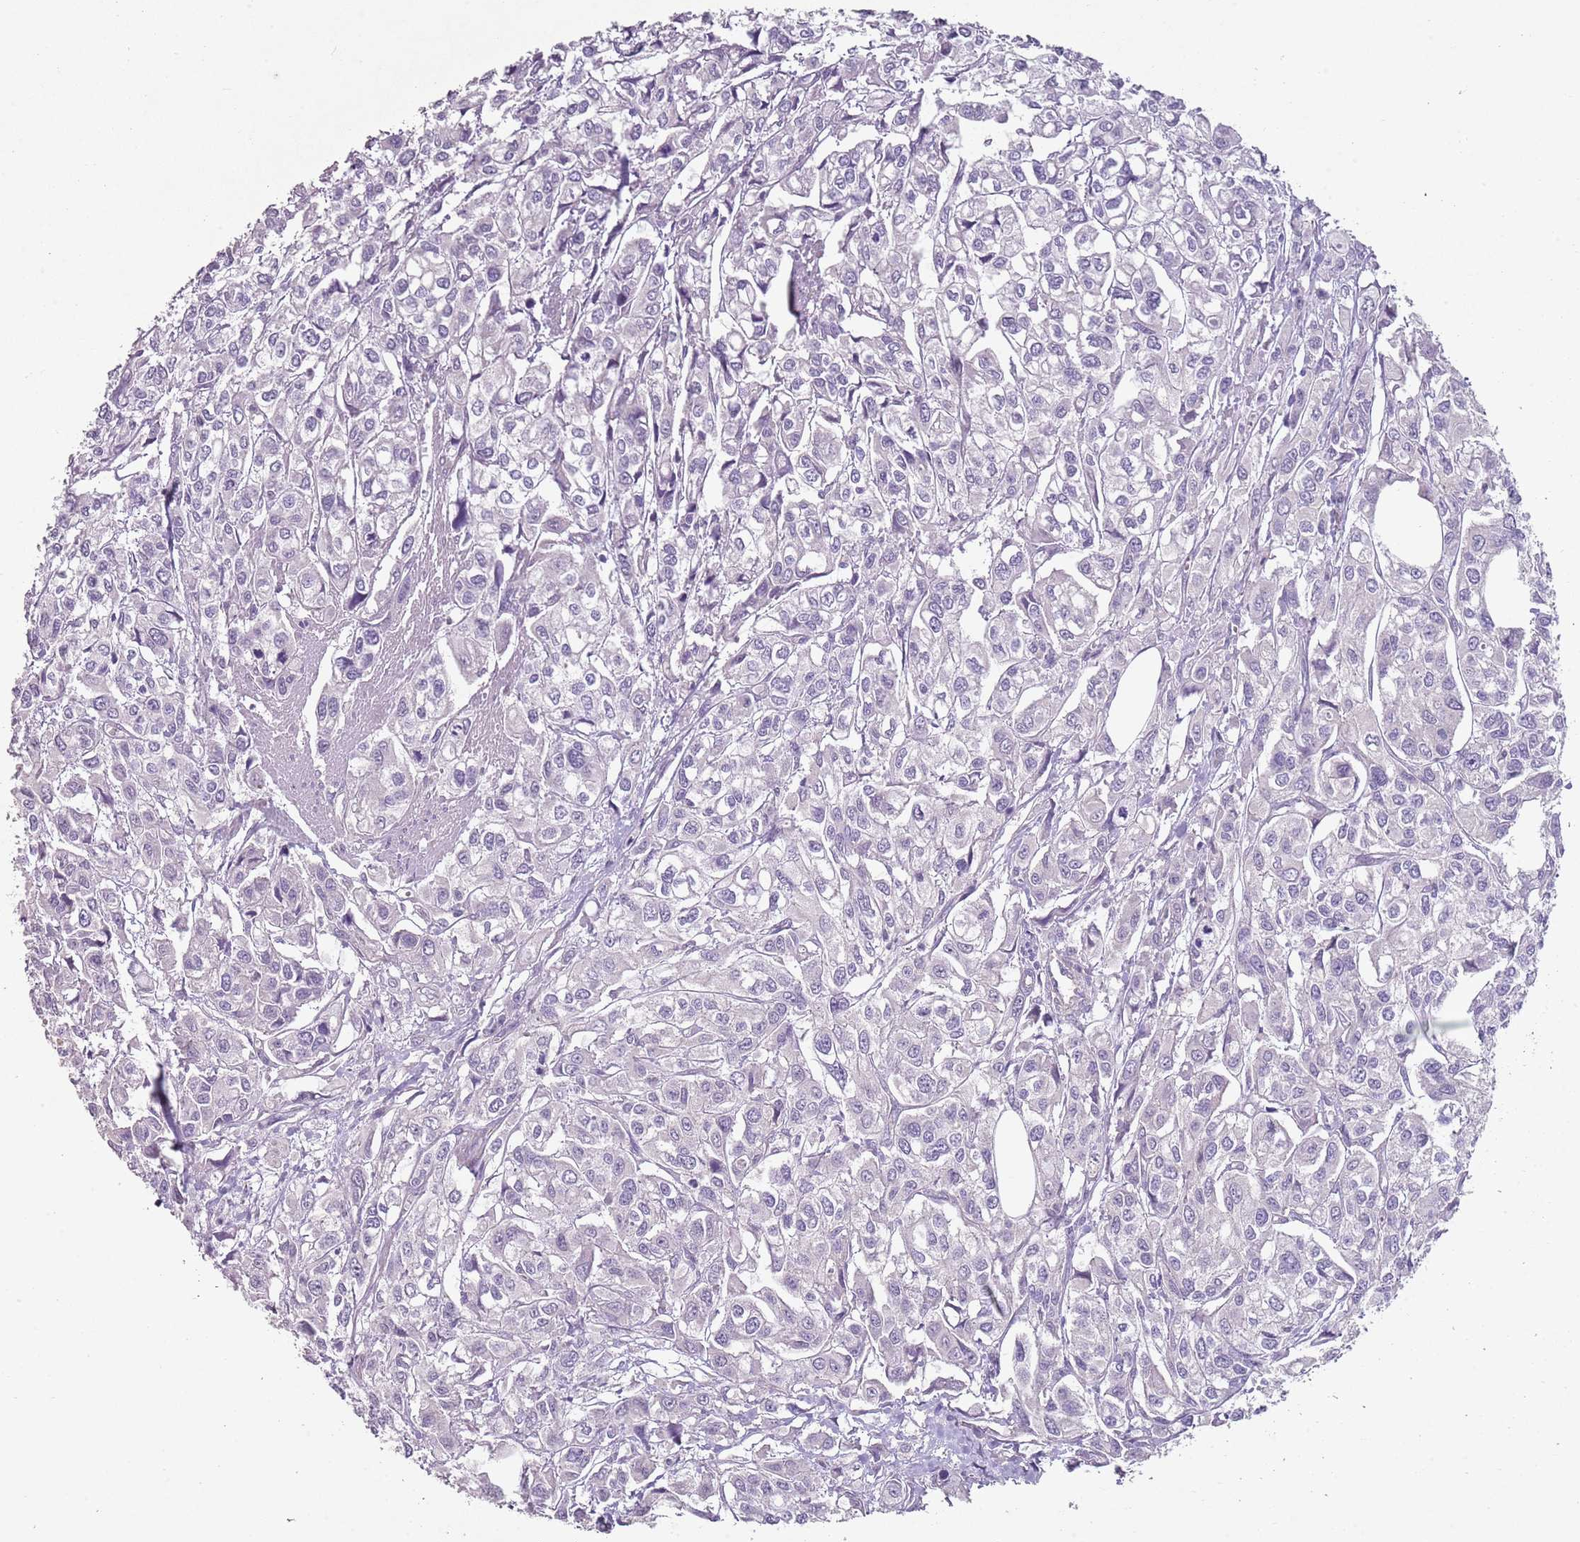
{"staining": {"intensity": "negative", "quantity": "none", "location": "none"}, "tissue": "urothelial cancer", "cell_type": "Tumor cells", "image_type": "cancer", "snomed": [{"axis": "morphology", "description": "Urothelial carcinoma, High grade"}, {"axis": "topography", "description": "Urinary bladder"}], "caption": "IHC histopathology image of urothelial cancer stained for a protein (brown), which shows no expression in tumor cells.", "gene": "ZNF583", "patient": {"sex": "male", "age": 67}}